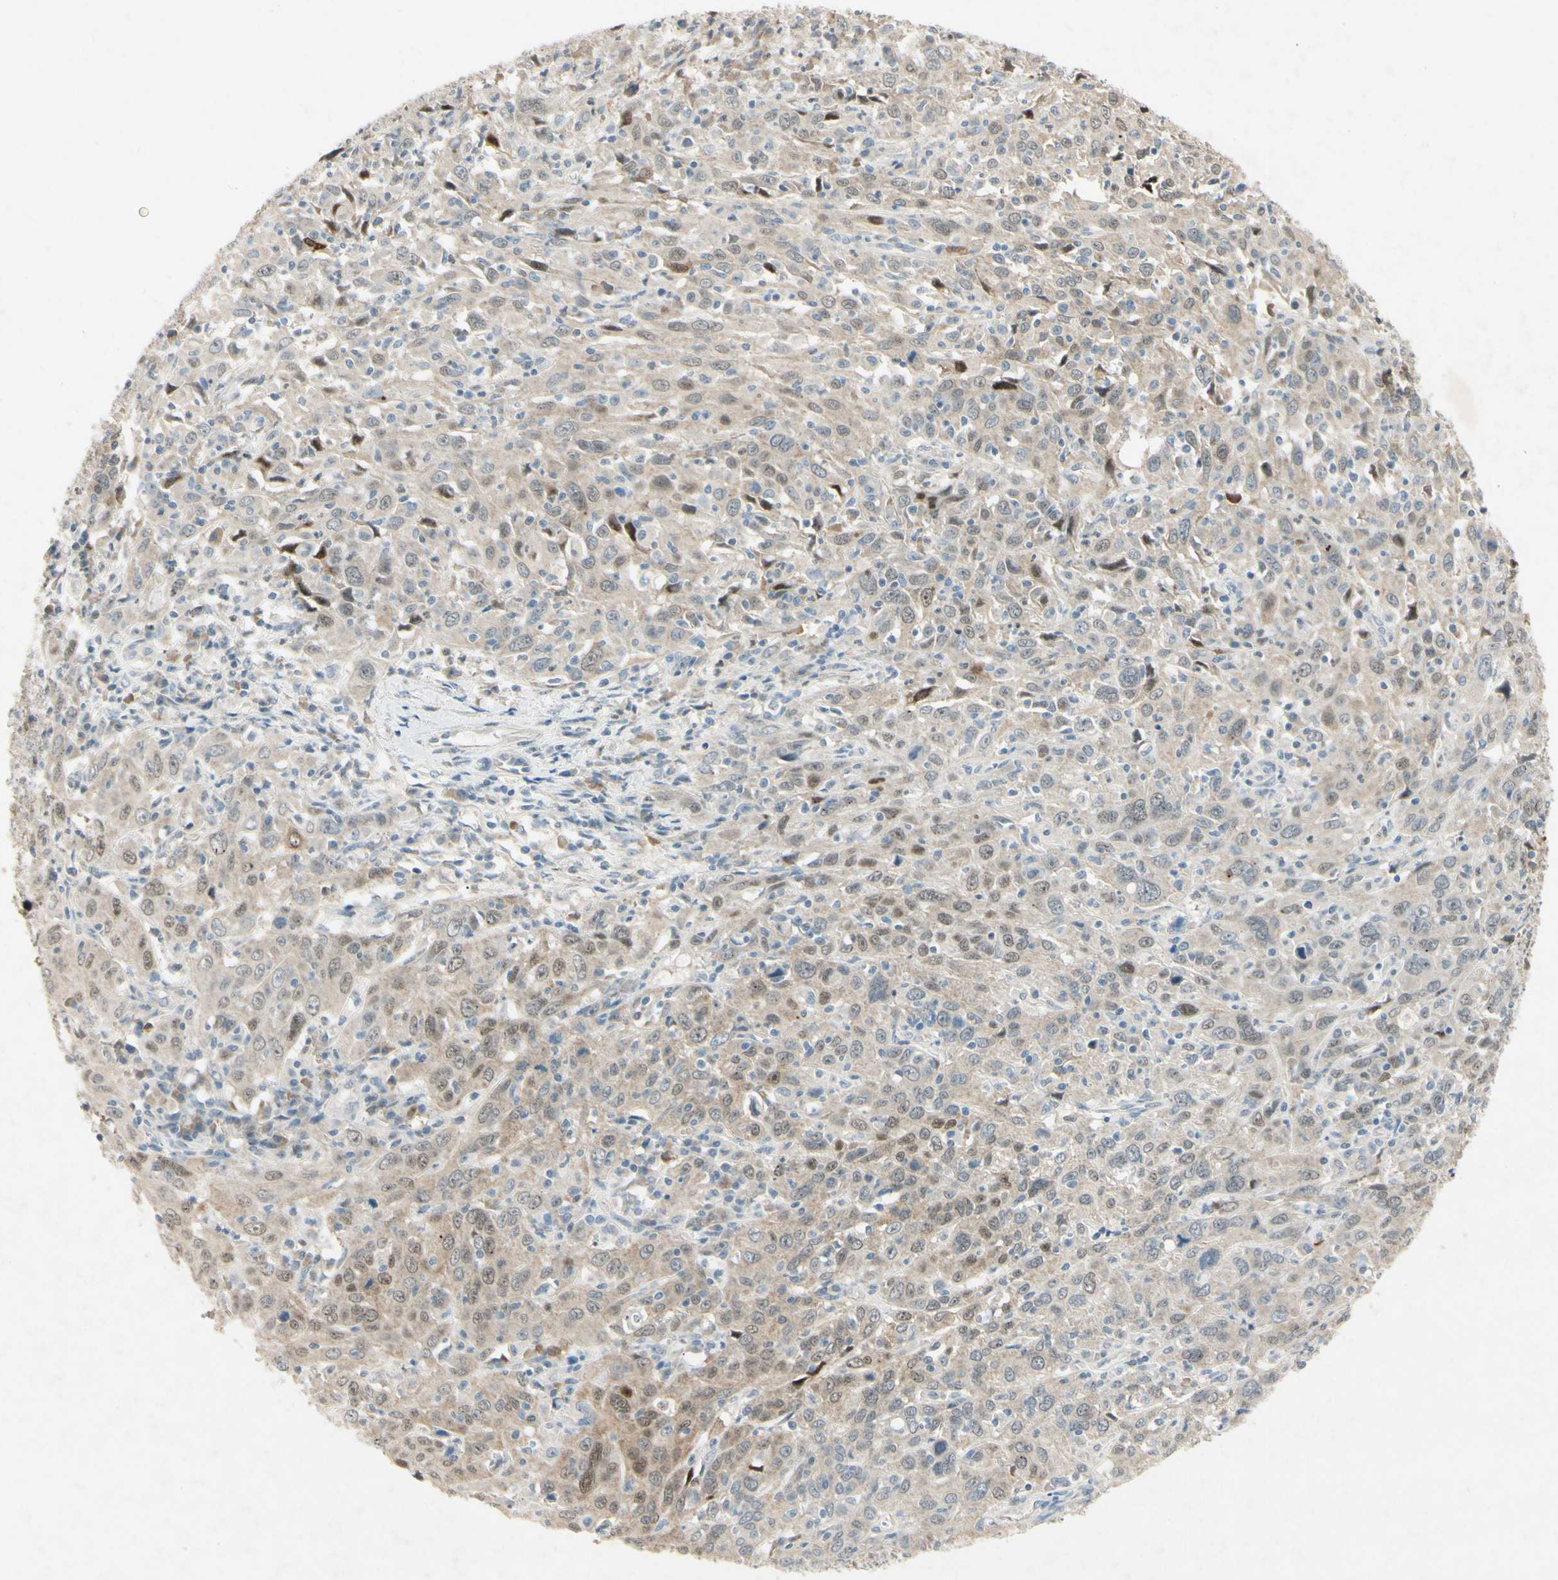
{"staining": {"intensity": "weak", "quantity": "25%-75%", "location": "cytoplasmic/membranous,nuclear"}, "tissue": "cervical cancer", "cell_type": "Tumor cells", "image_type": "cancer", "snomed": [{"axis": "morphology", "description": "Squamous cell carcinoma, NOS"}, {"axis": "topography", "description": "Cervix"}], "caption": "Protein analysis of cervical squamous cell carcinoma tissue reveals weak cytoplasmic/membranous and nuclear staining in approximately 25%-75% of tumor cells.", "gene": "HSPA1B", "patient": {"sex": "female", "age": 46}}